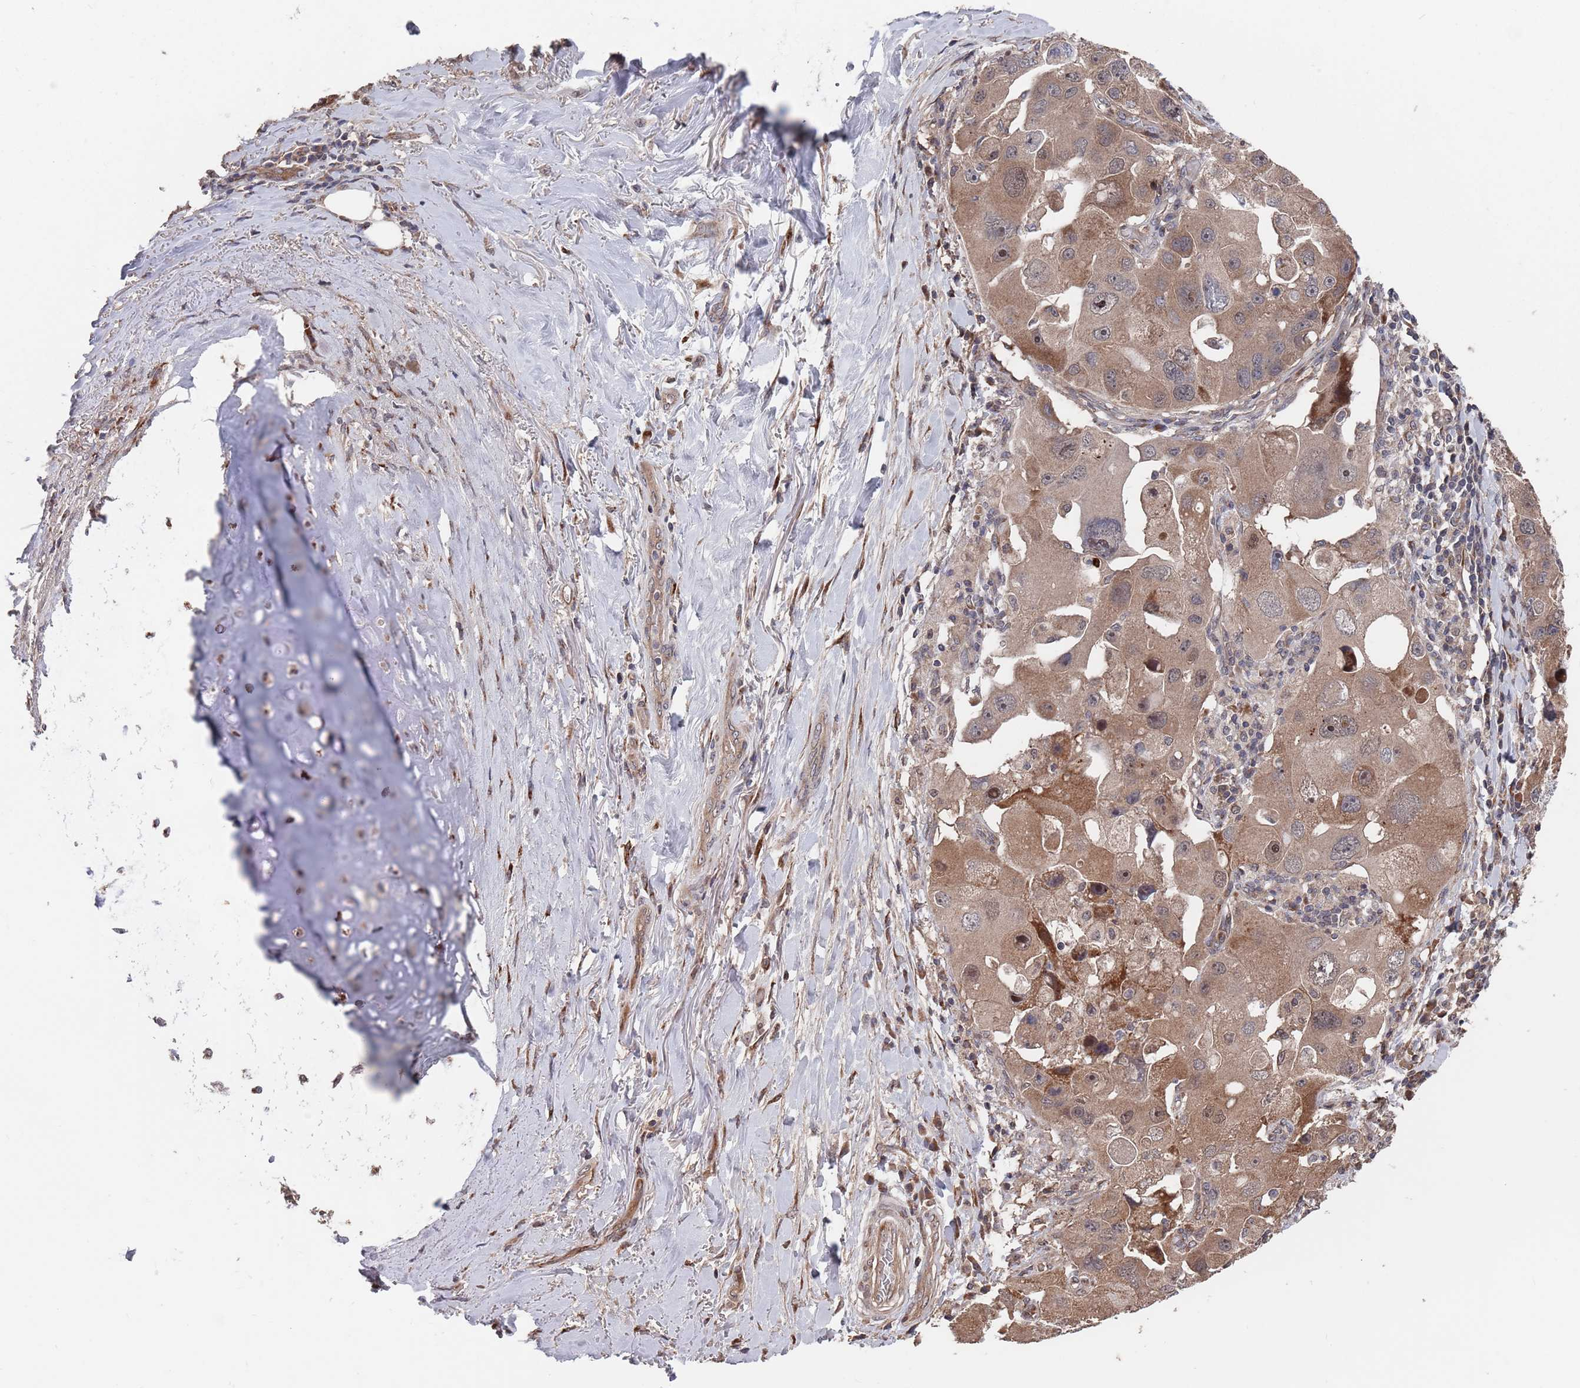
{"staining": {"intensity": "moderate", "quantity": ">75%", "location": "cytoplasmic/membranous,nuclear"}, "tissue": "lung cancer", "cell_type": "Tumor cells", "image_type": "cancer", "snomed": [{"axis": "morphology", "description": "Adenocarcinoma, NOS"}, {"axis": "topography", "description": "Lung"}], "caption": "Protein analysis of lung cancer tissue displays moderate cytoplasmic/membranous and nuclear staining in approximately >75% of tumor cells.", "gene": "UNC45A", "patient": {"sex": "female", "age": 54}}